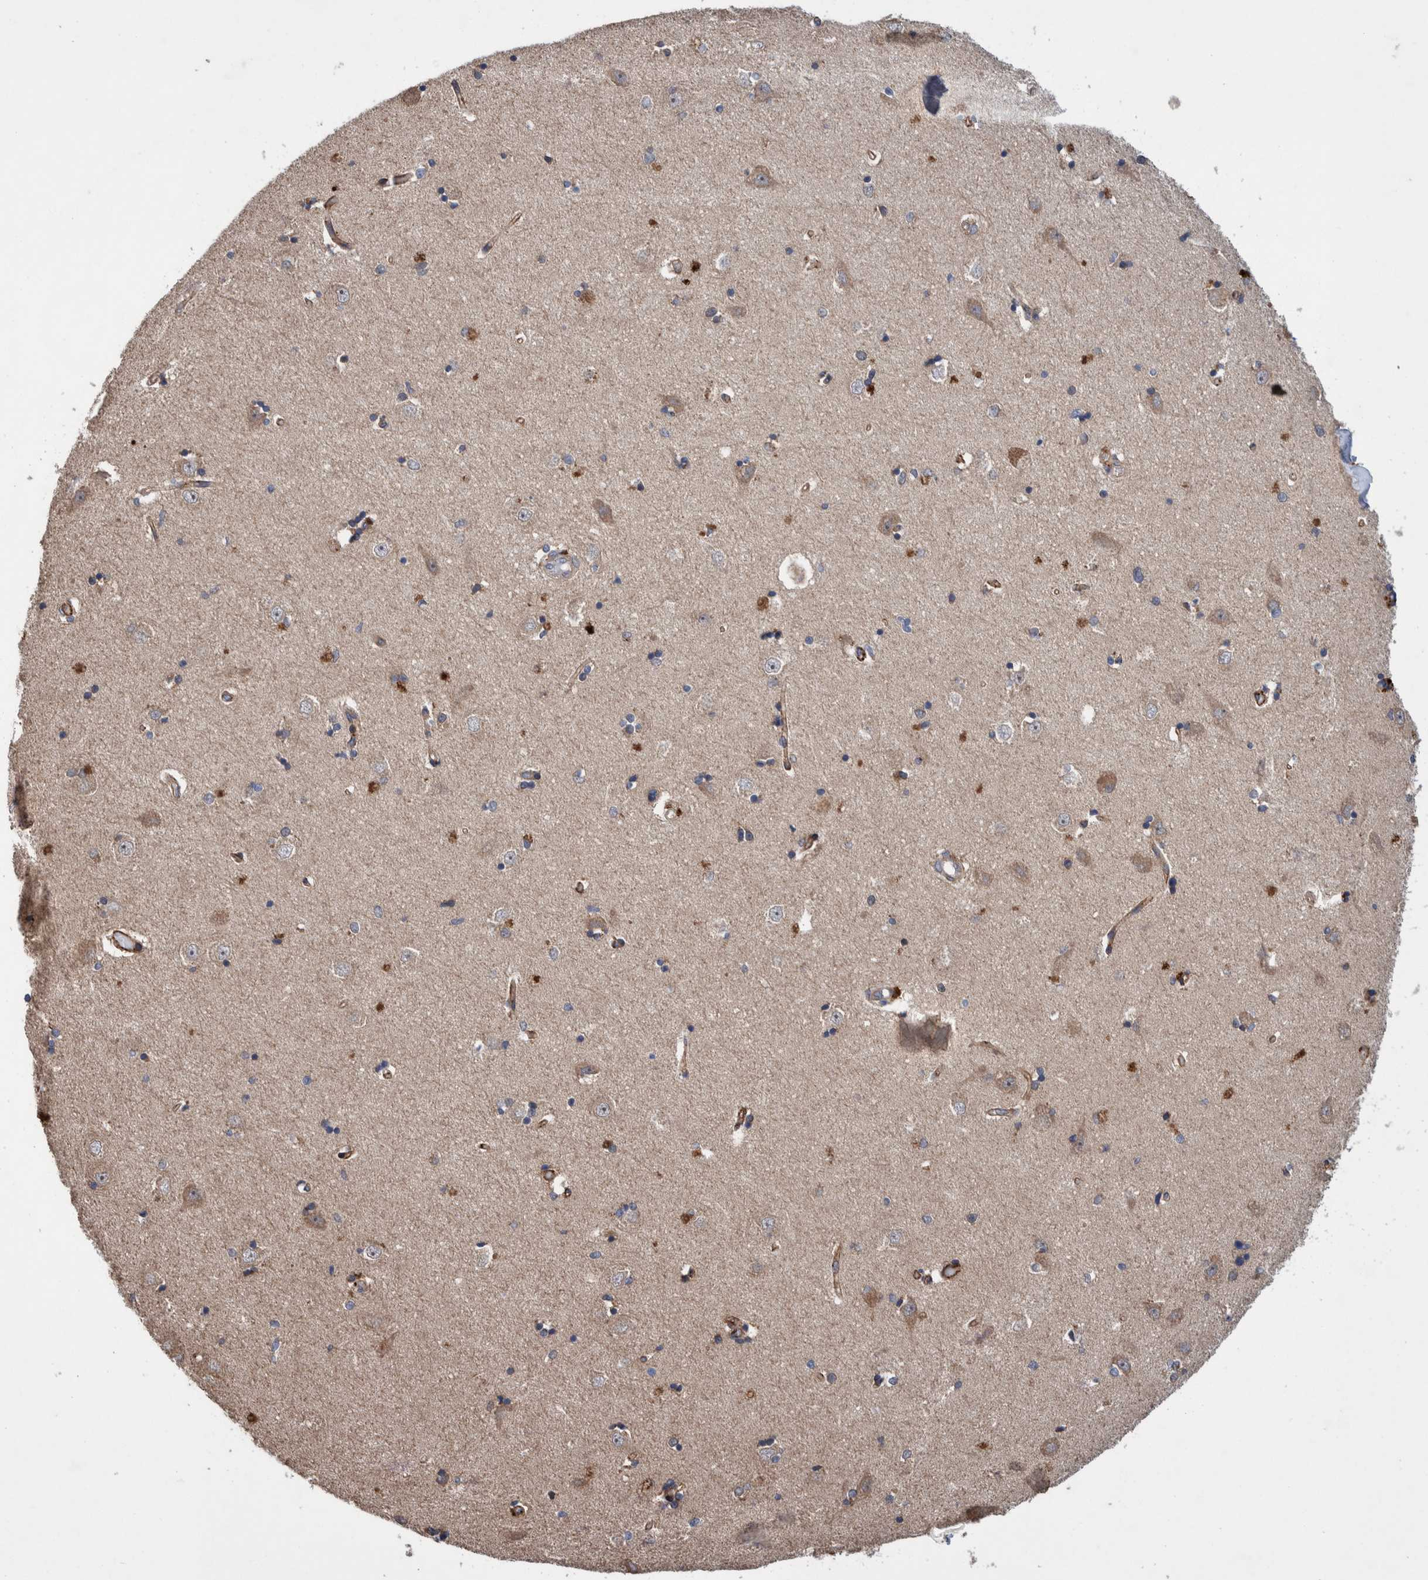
{"staining": {"intensity": "weak", "quantity": "25%-75%", "location": "cytoplasmic/membranous"}, "tissue": "hippocampus", "cell_type": "Glial cells", "image_type": "normal", "snomed": [{"axis": "morphology", "description": "Normal tissue, NOS"}, {"axis": "topography", "description": "Hippocampus"}], "caption": "Hippocampus stained for a protein (brown) displays weak cytoplasmic/membranous positive staining in about 25%-75% of glial cells.", "gene": "PIK3R6", "patient": {"sex": "male", "age": 45}}